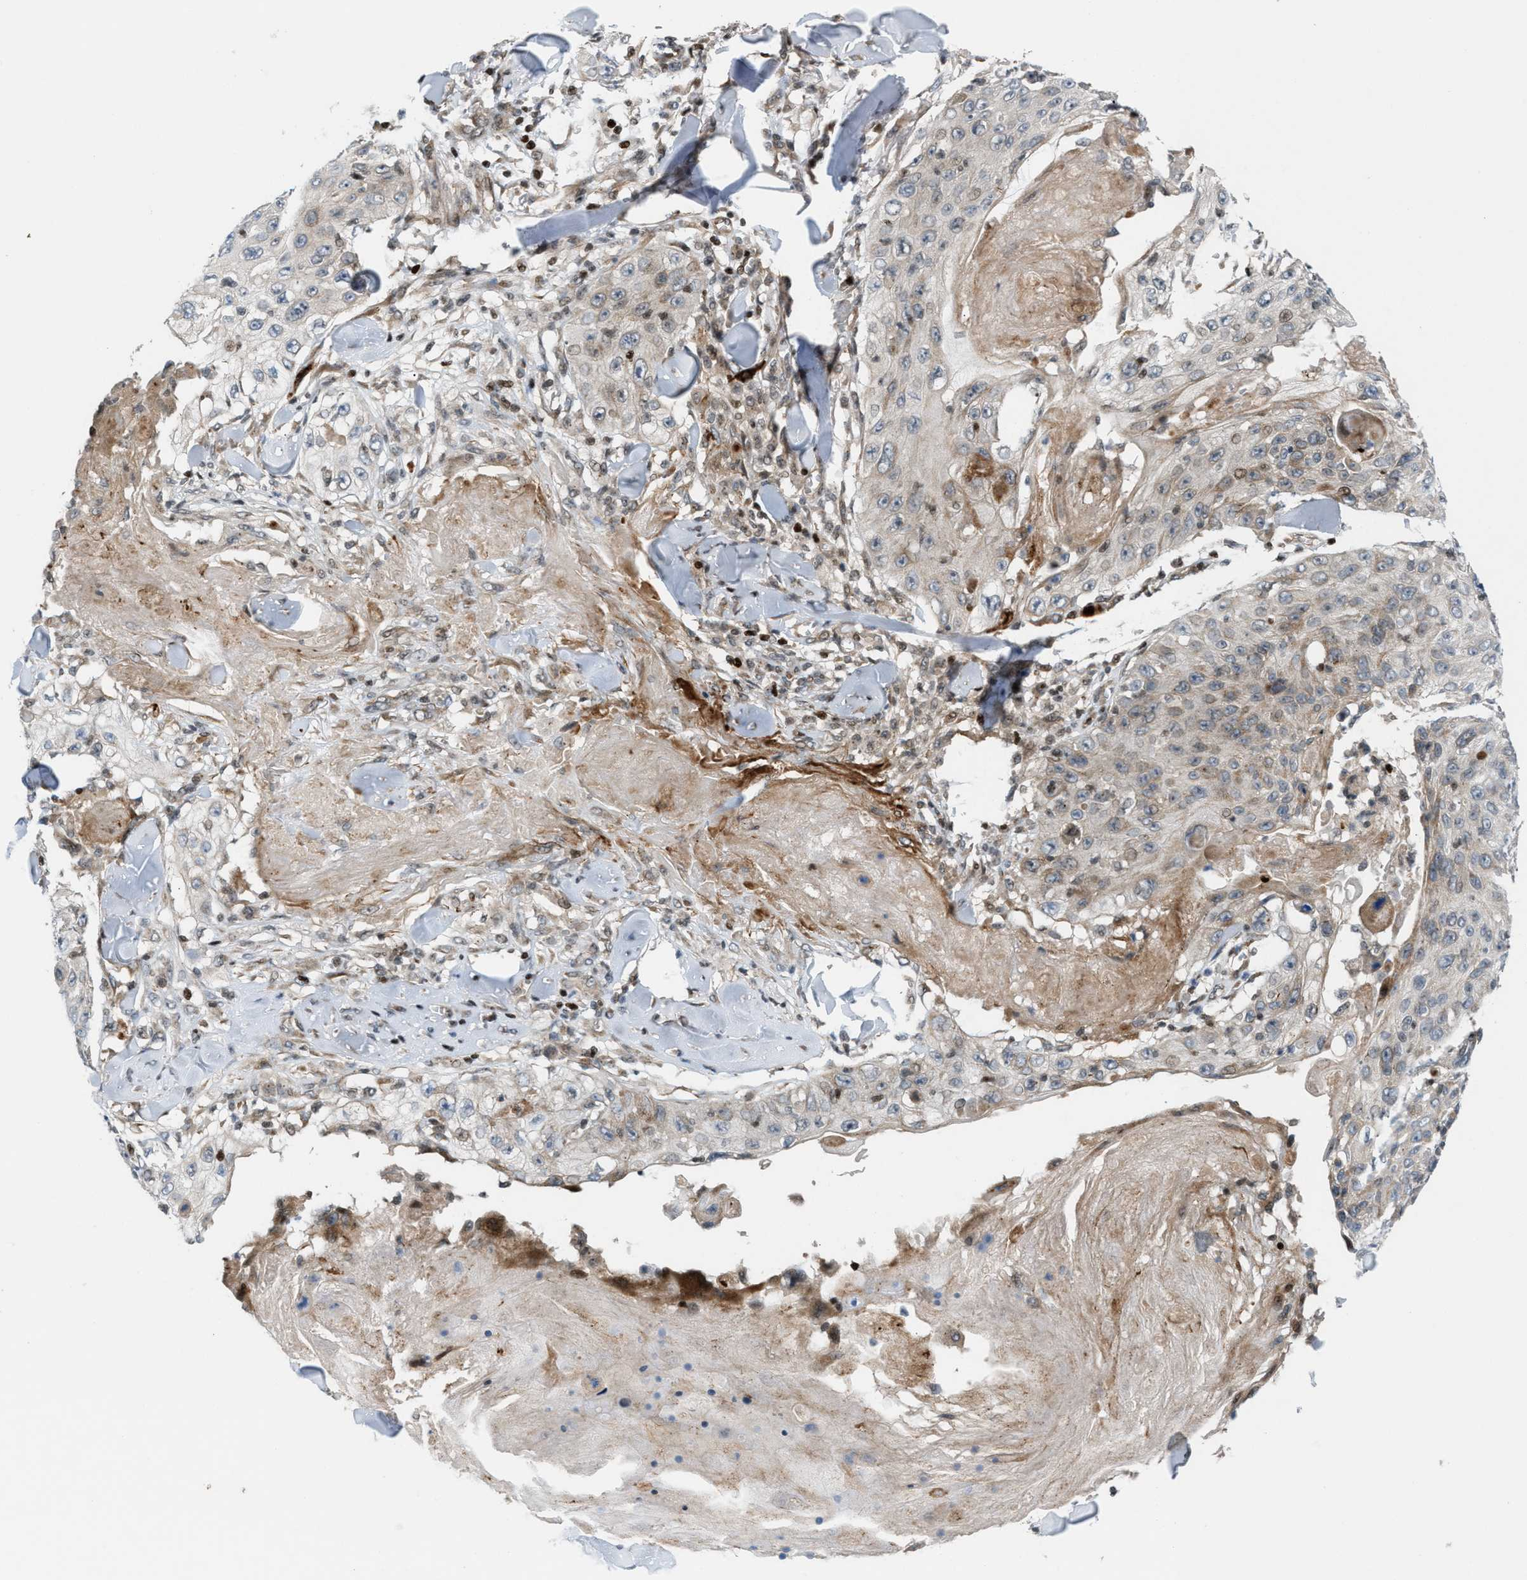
{"staining": {"intensity": "weak", "quantity": "<25%", "location": "cytoplasmic/membranous"}, "tissue": "skin cancer", "cell_type": "Tumor cells", "image_type": "cancer", "snomed": [{"axis": "morphology", "description": "Squamous cell carcinoma, NOS"}, {"axis": "topography", "description": "Skin"}], "caption": "High magnification brightfield microscopy of skin squamous cell carcinoma stained with DAB (3,3'-diaminobenzidine) (brown) and counterstained with hematoxylin (blue): tumor cells show no significant expression.", "gene": "ZNF276", "patient": {"sex": "male", "age": 86}}